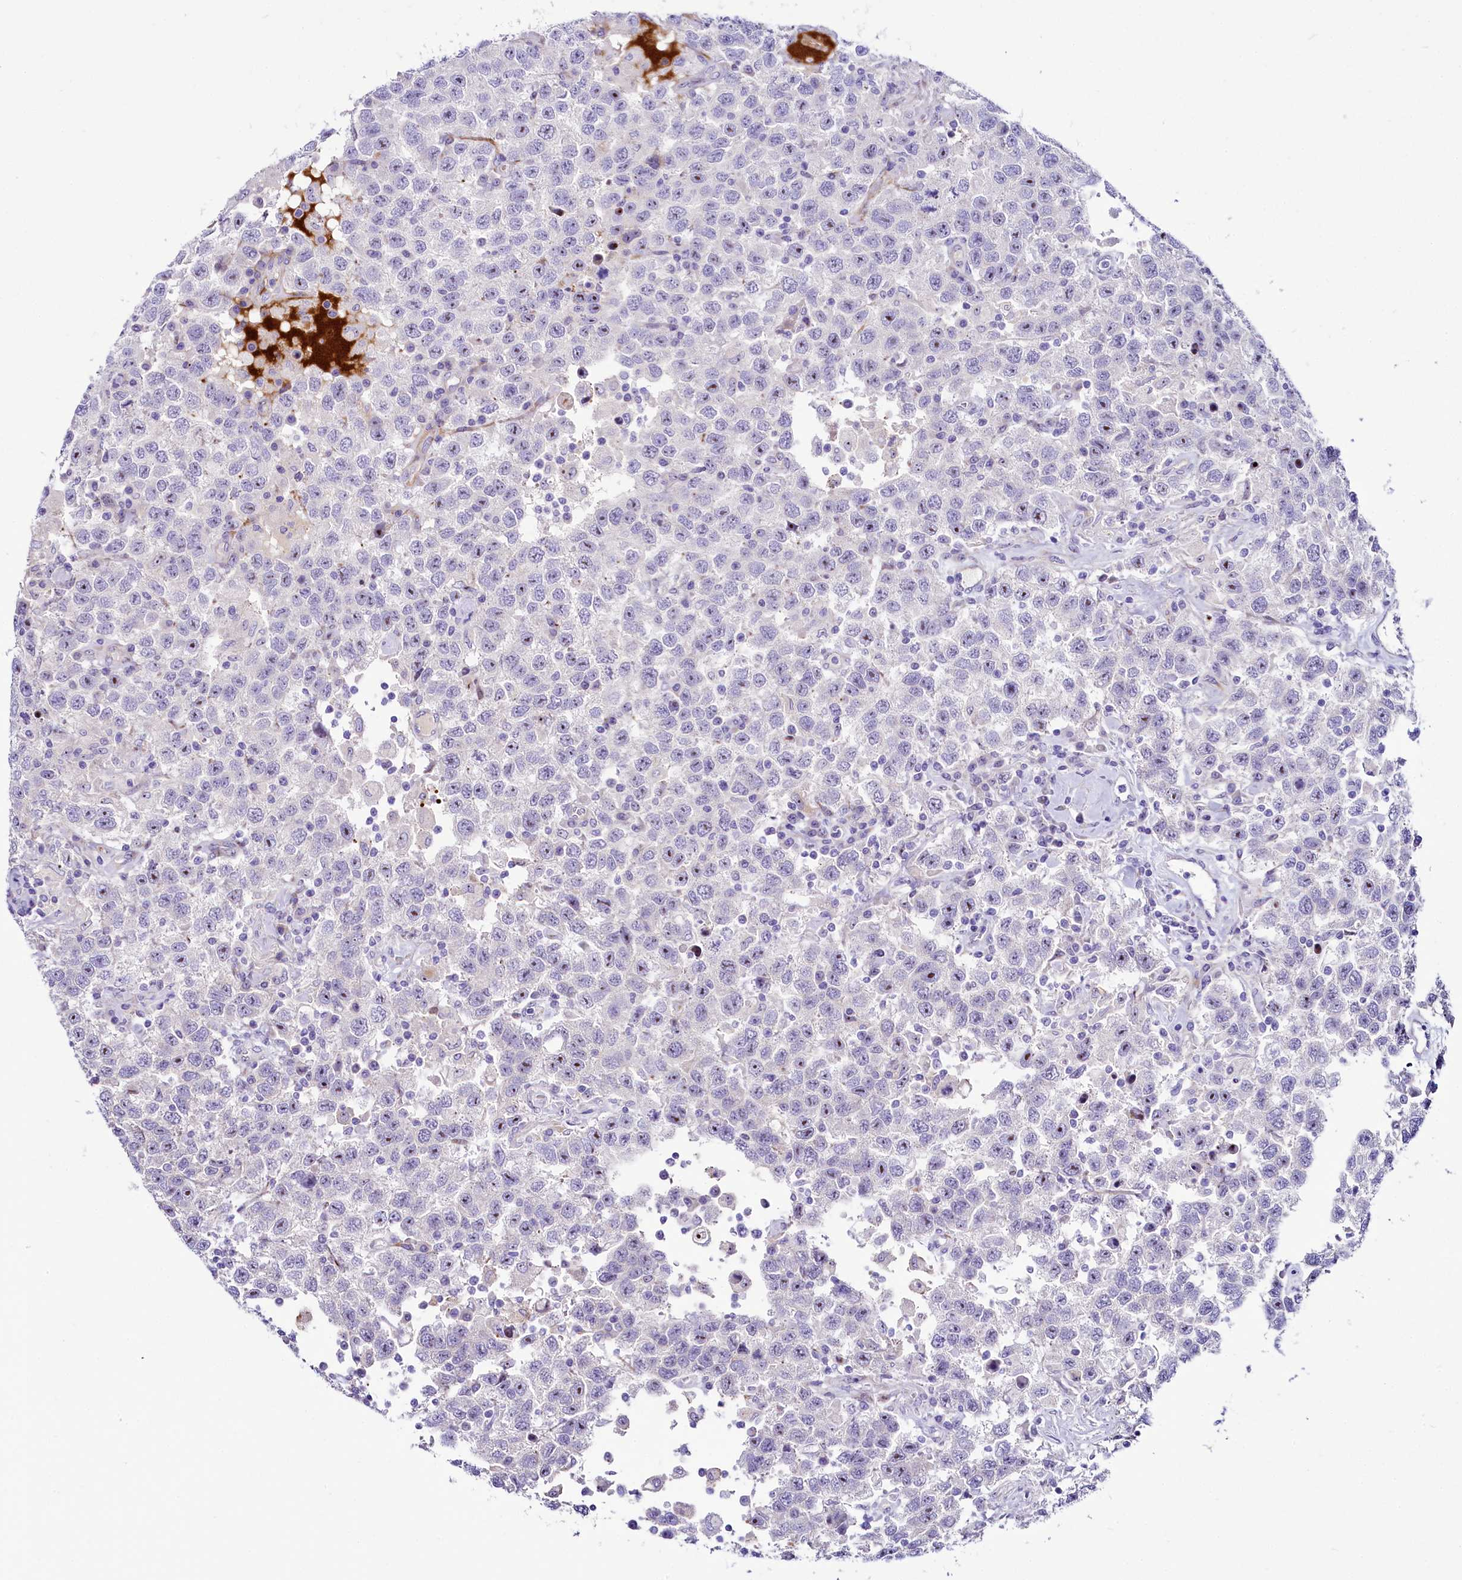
{"staining": {"intensity": "negative", "quantity": "none", "location": "none"}, "tissue": "testis cancer", "cell_type": "Tumor cells", "image_type": "cancer", "snomed": [{"axis": "morphology", "description": "Seminoma, NOS"}, {"axis": "topography", "description": "Testis"}], "caption": "A photomicrograph of testis cancer stained for a protein demonstrates no brown staining in tumor cells.", "gene": "SH3TC2", "patient": {"sex": "male", "age": 41}}